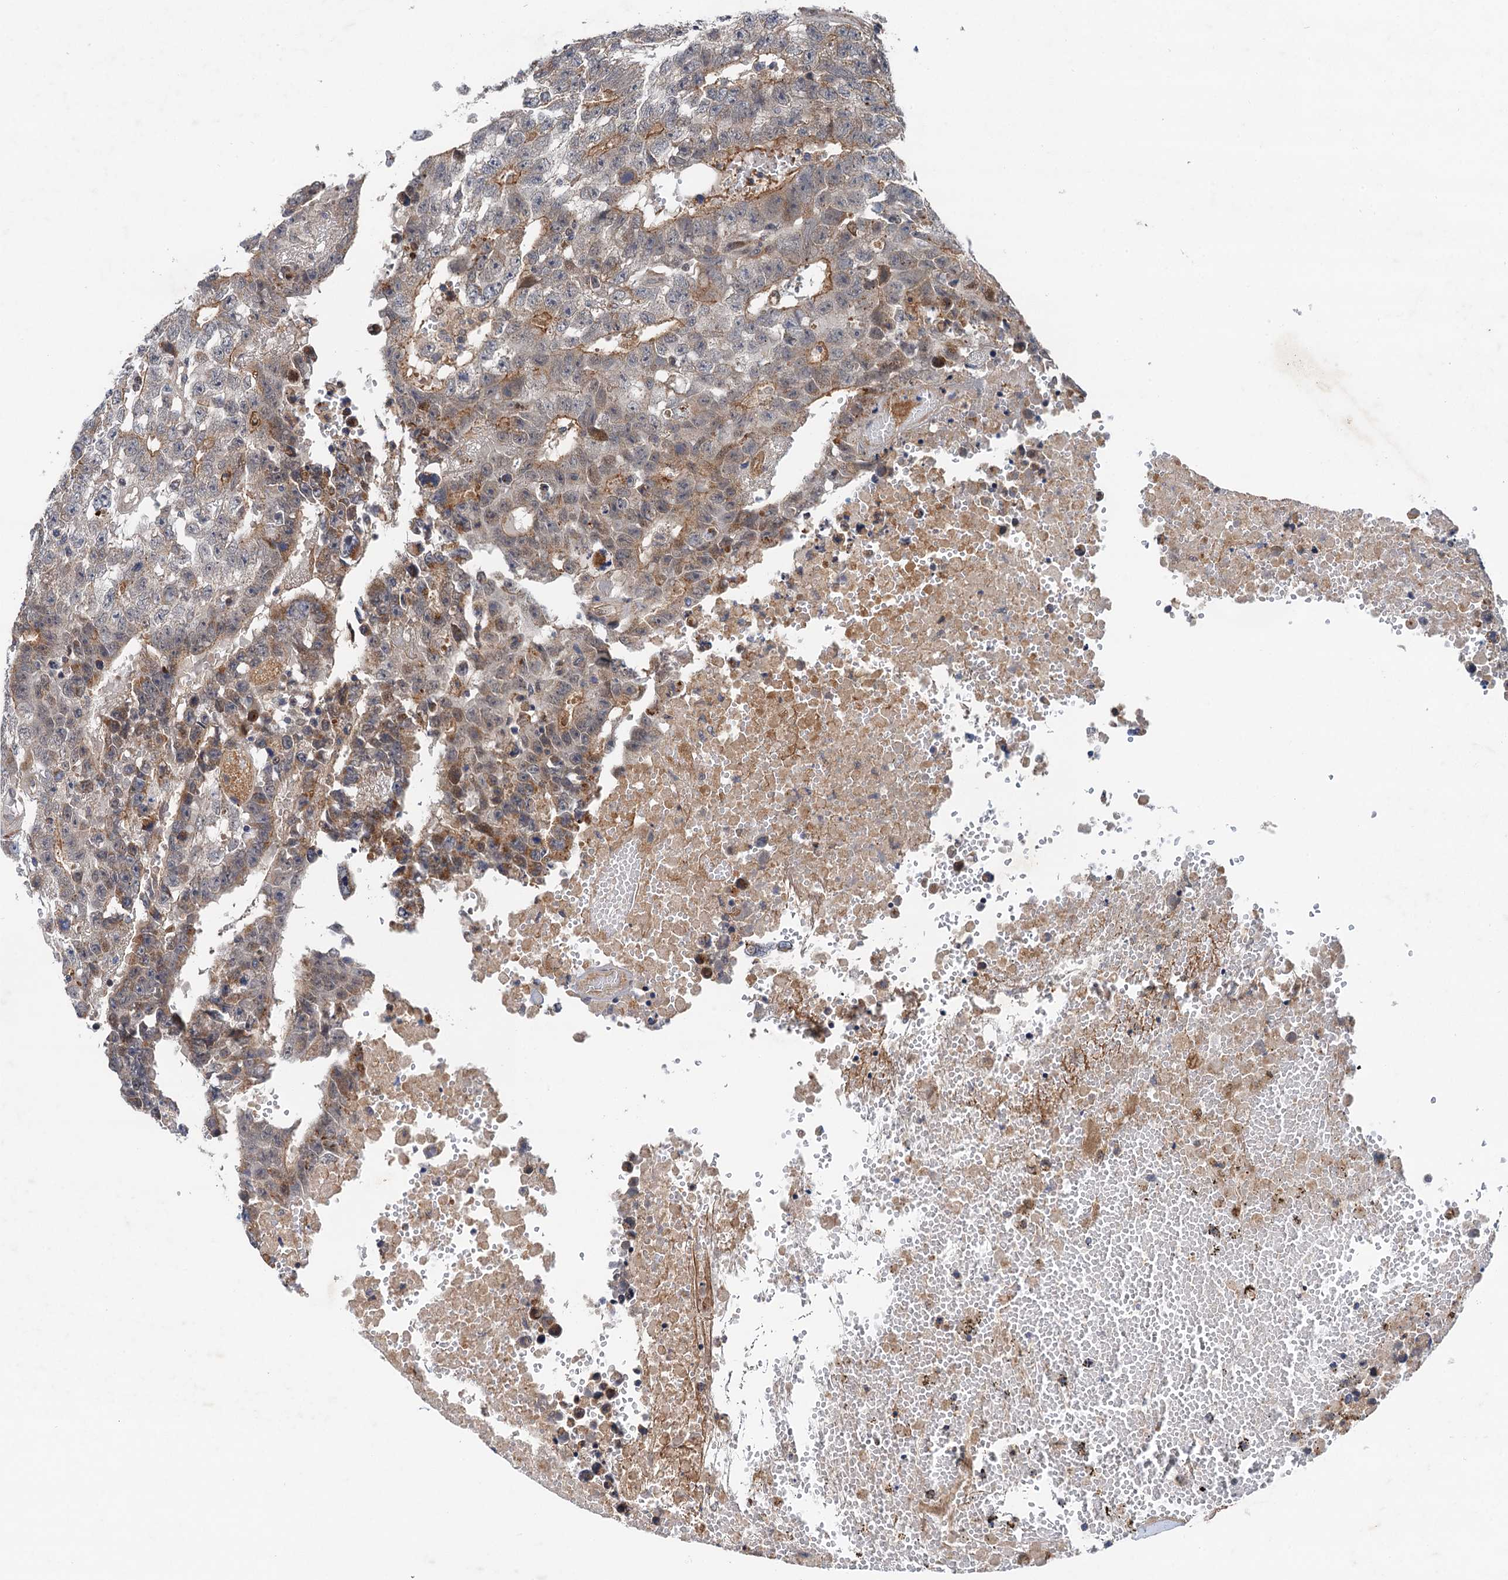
{"staining": {"intensity": "weak", "quantity": "25%-75%", "location": "cytoplasmic/membranous"}, "tissue": "testis cancer", "cell_type": "Tumor cells", "image_type": "cancer", "snomed": [{"axis": "morphology", "description": "Carcinoma, Embryonal, NOS"}, {"axis": "topography", "description": "Testis"}], "caption": "Protein staining of embryonal carcinoma (testis) tissue demonstrates weak cytoplasmic/membranous positivity in approximately 25%-75% of tumor cells.", "gene": "NLRP10", "patient": {"sex": "male", "age": 25}}